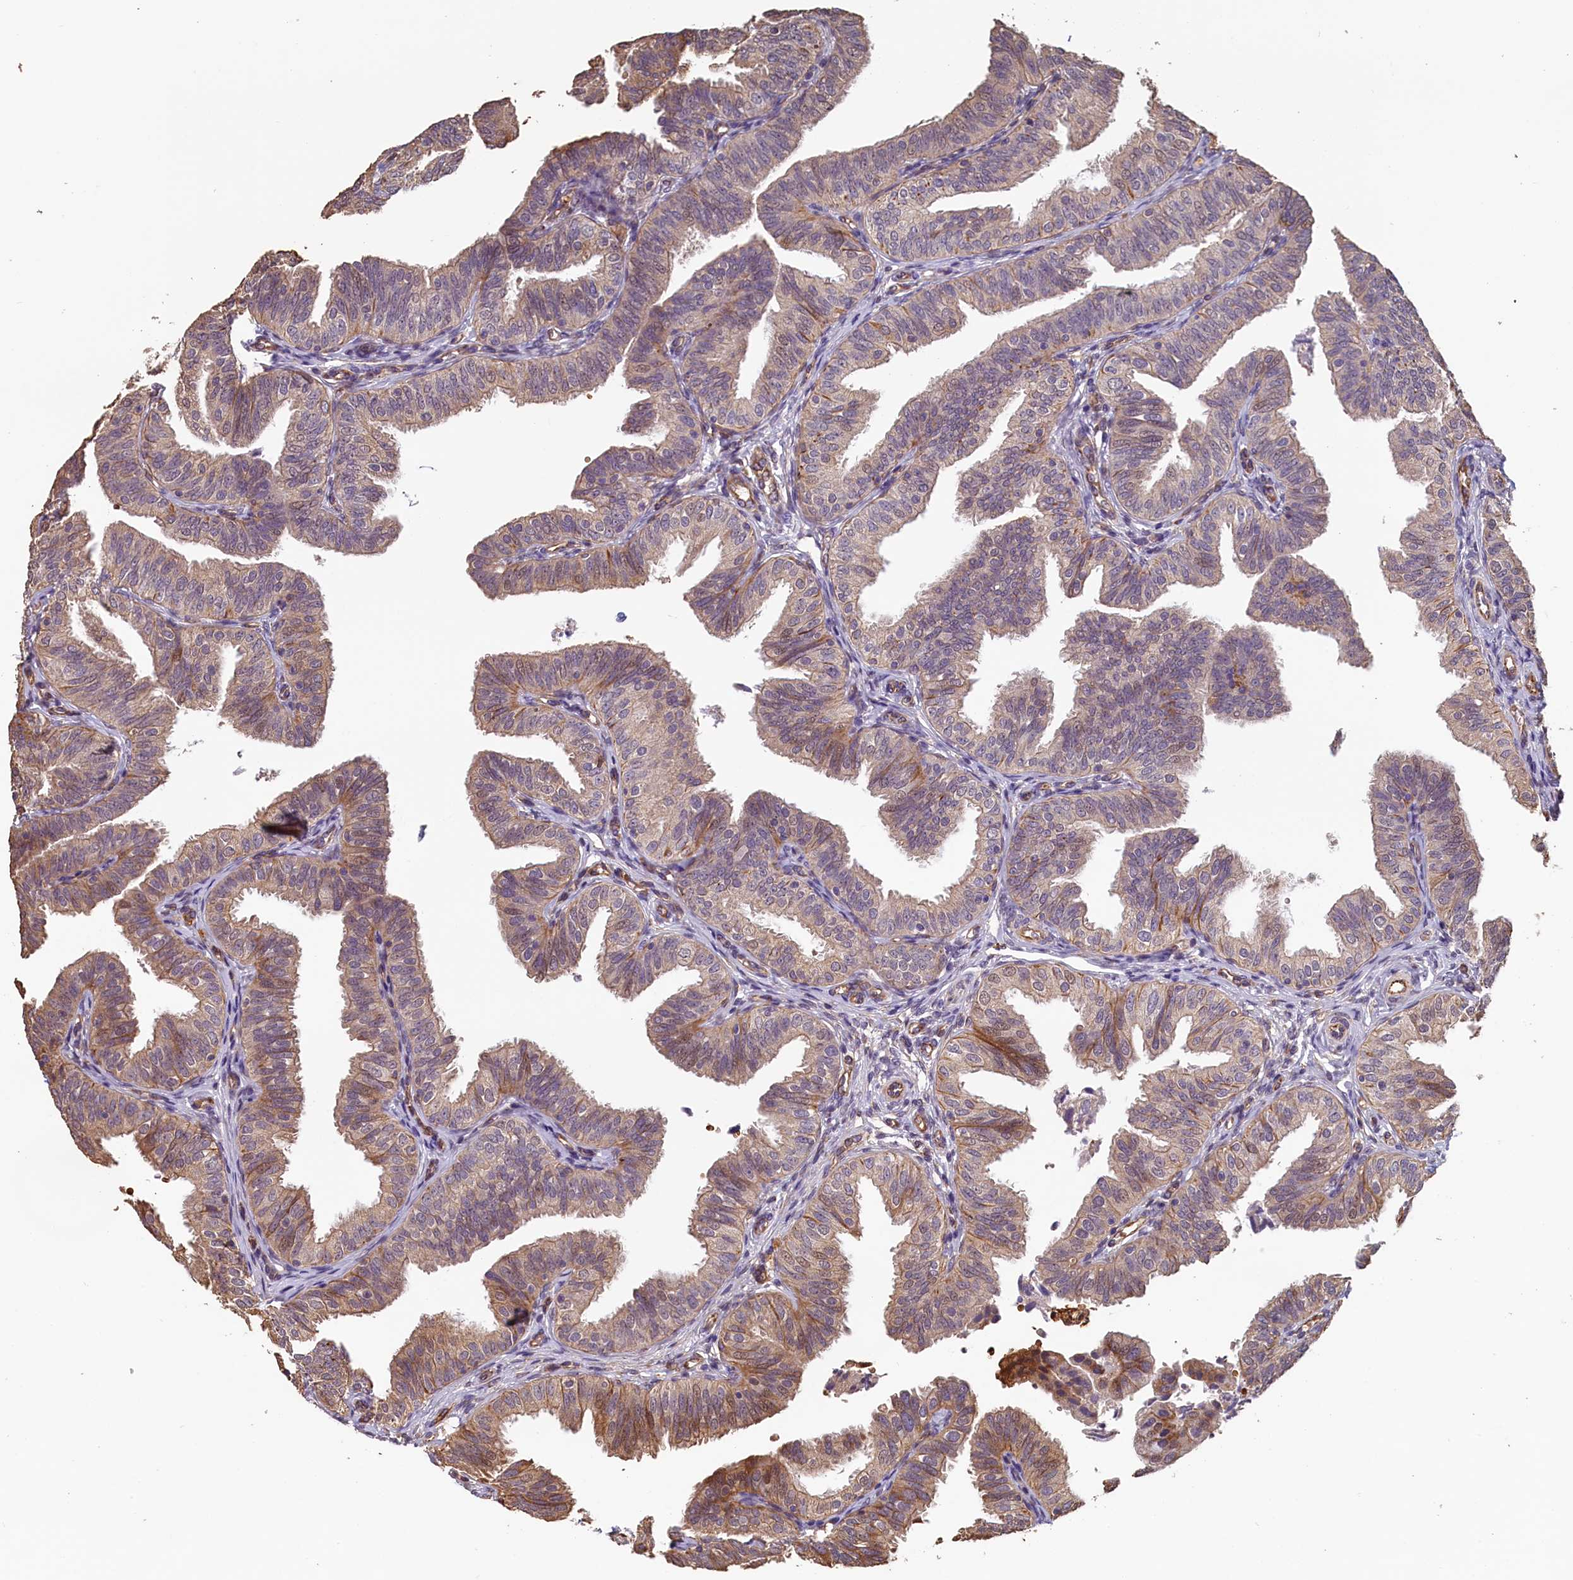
{"staining": {"intensity": "moderate", "quantity": ">75%", "location": "cytoplasmic/membranous"}, "tissue": "fallopian tube", "cell_type": "Glandular cells", "image_type": "normal", "snomed": [{"axis": "morphology", "description": "Normal tissue, NOS"}, {"axis": "topography", "description": "Fallopian tube"}], "caption": "Immunohistochemical staining of unremarkable human fallopian tube exhibits moderate cytoplasmic/membranous protein positivity in approximately >75% of glandular cells.", "gene": "ACSBG1", "patient": {"sex": "female", "age": 35}}